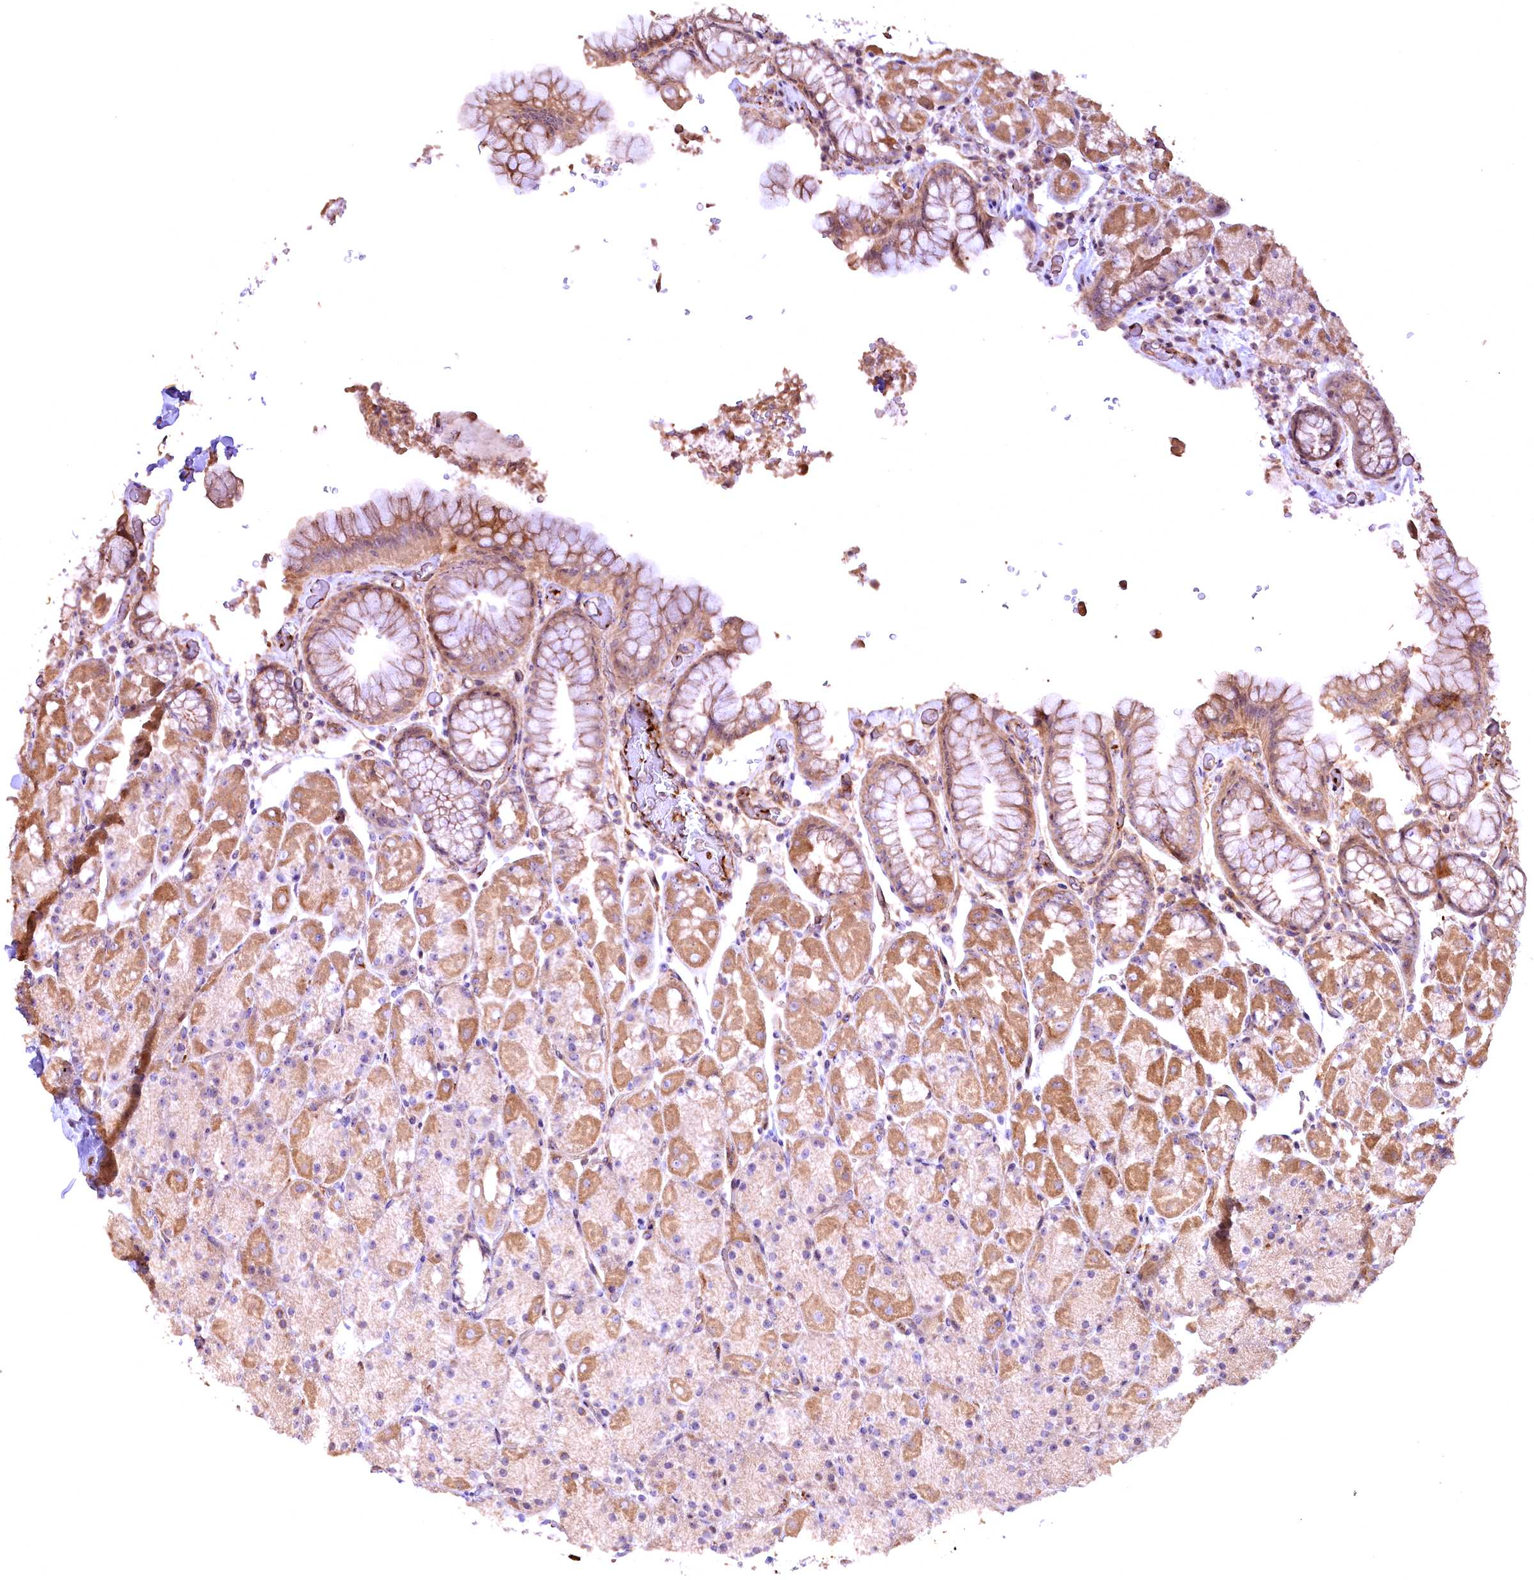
{"staining": {"intensity": "moderate", "quantity": ">75%", "location": "cytoplasmic/membranous,nuclear"}, "tissue": "stomach", "cell_type": "Glandular cells", "image_type": "normal", "snomed": [{"axis": "morphology", "description": "Normal tissue, NOS"}, {"axis": "topography", "description": "Stomach, upper"}, {"axis": "topography", "description": "Stomach, lower"}], "caption": "Immunohistochemical staining of benign human stomach displays moderate cytoplasmic/membranous,nuclear protein staining in approximately >75% of glandular cells.", "gene": "FUZ", "patient": {"sex": "male", "age": 67}}